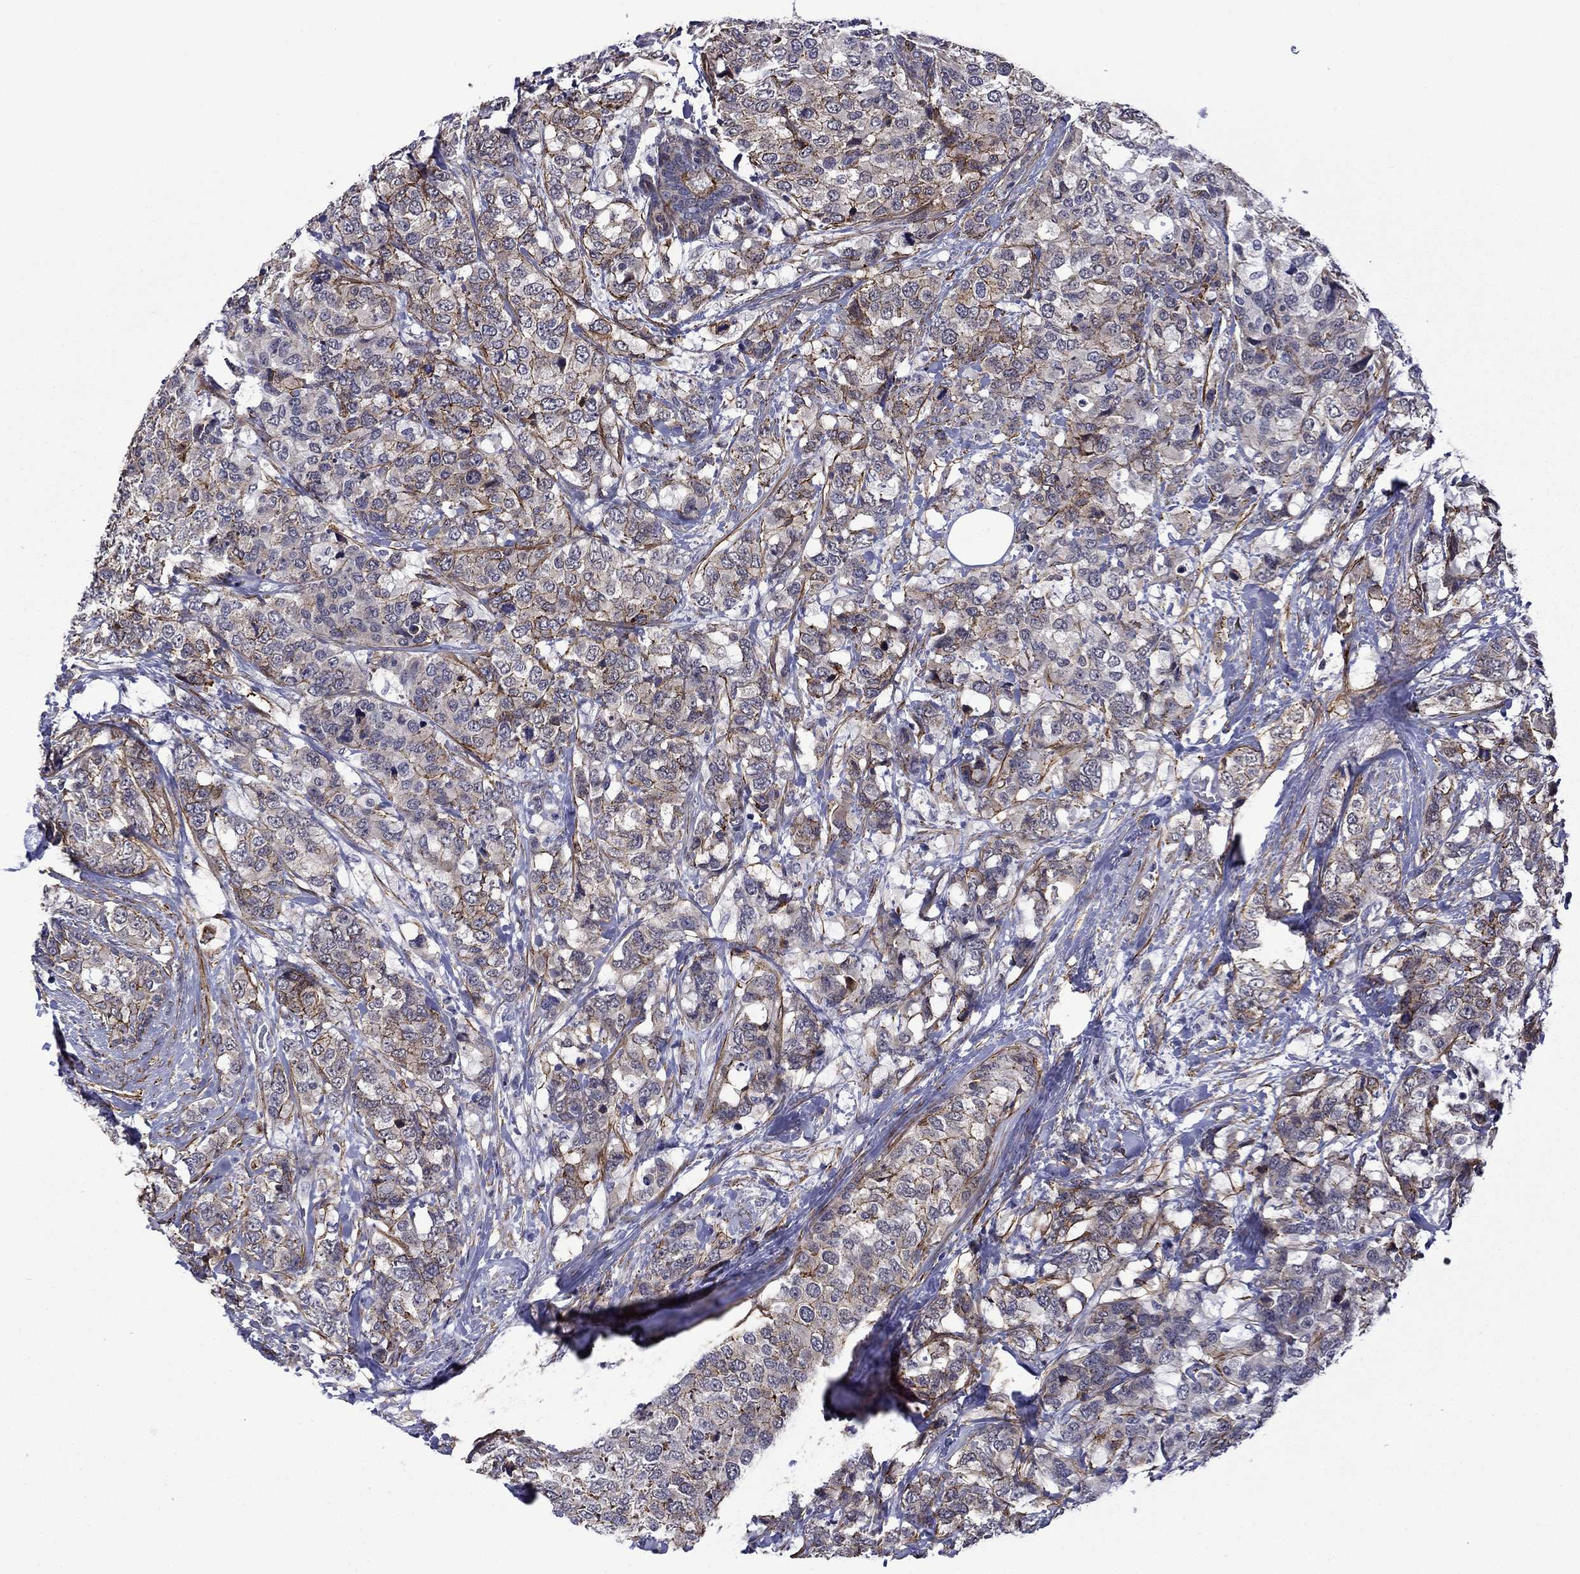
{"staining": {"intensity": "strong", "quantity": "<25%", "location": "cytoplasmic/membranous"}, "tissue": "breast cancer", "cell_type": "Tumor cells", "image_type": "cancer", "snomed": [{"axis": "morphology", "description": "Lobular carcinoma"}, {"axis": "topography", "description": "Breast"}], "caption": "This is an image of immunohistochemistry (IHC) staining of breast lobular carcinoma, which shows strong staining in the cytoplasmic/membranous of tumor cells.", "gene": "LMO7", "patient": {"sex": "female", "age": 59}}